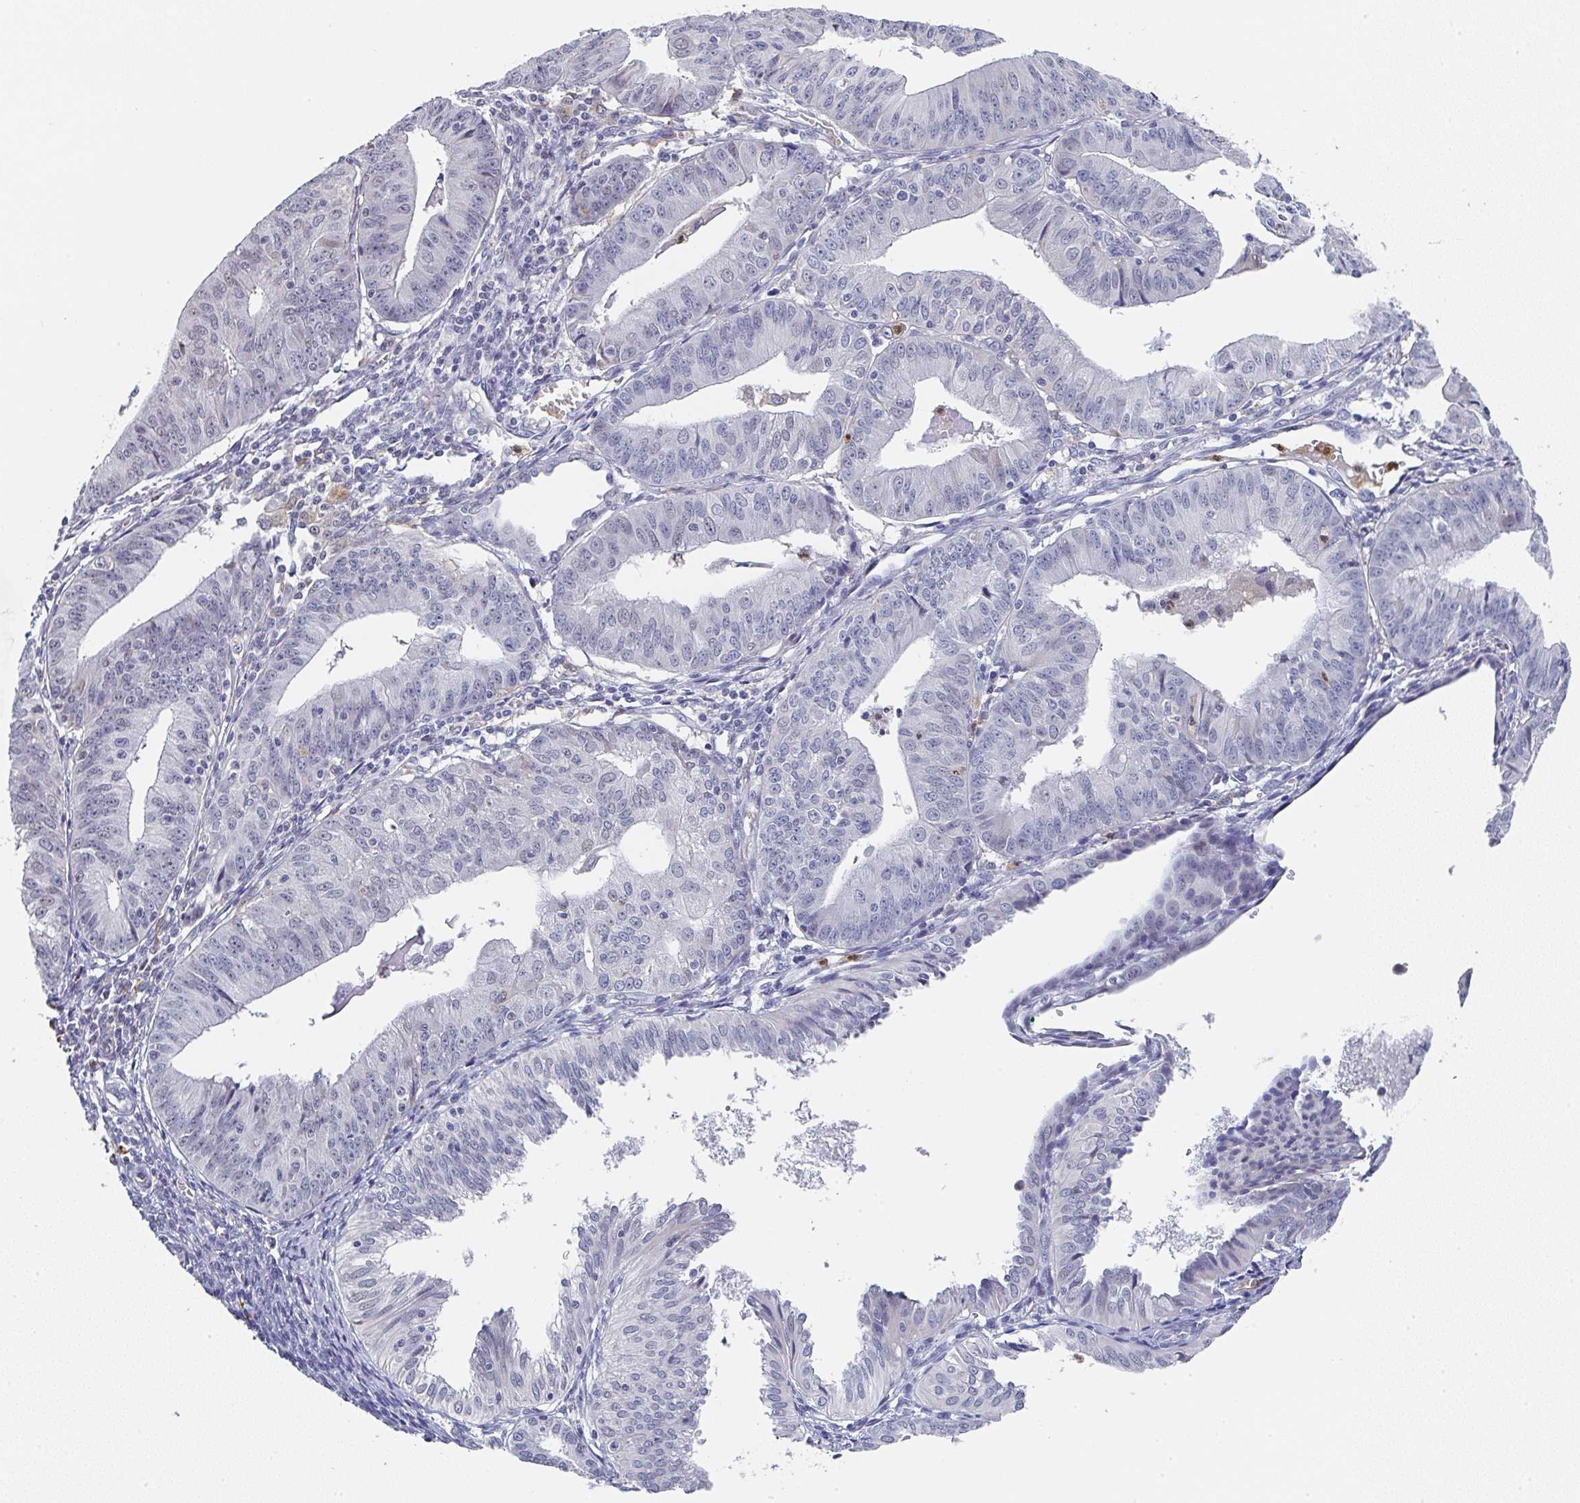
{"staining": {"intensity": "negative", "quantity": "none", "location": "none"}, "tissue": "endometrial cancer", "cell_type": "Tumor cells", "image_type": "cancer", "snomed": [{"axis": "morphology", "description": "Adenocarcinoma, NOS"}, {"axis": "topography", "description": "Endometrium"}], "caption": "The IHC histopathology image has no significant positivity in tumor cells of adenocarcinoma (endometrial) tissue. (DAB (3,3'-diaminobenzidine) immunohistochemistry (IHC), high magnification).", "gene": "NCF1", "patient": {"sex": "female", "age": 56}}